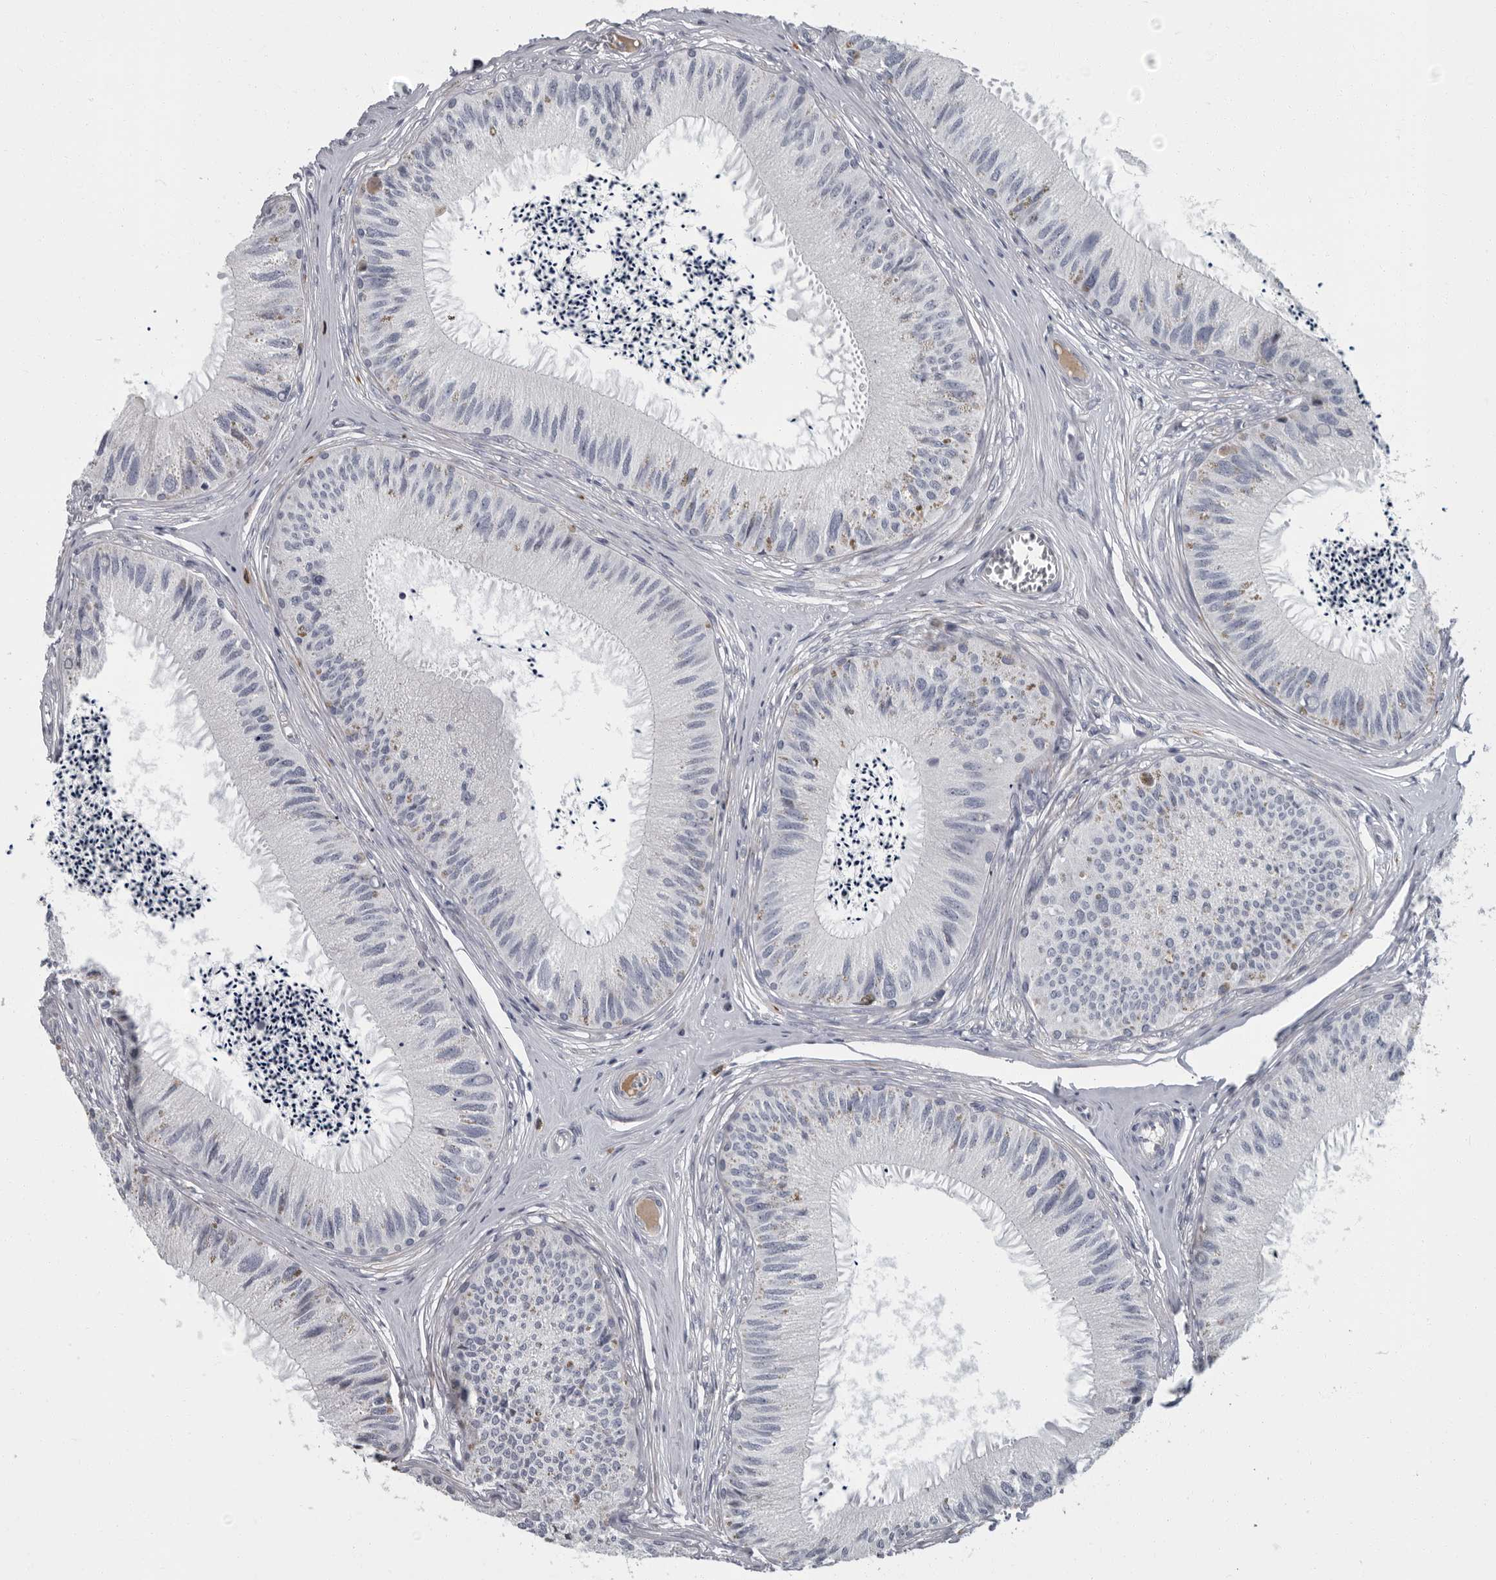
{"staining": {"intensity": "negative", "quantity": "none", "location": "none"}, "tissue": "epididymis", "cell_type": "Glandular cells", "image_type": "normal", "snomed": [{"axis": "morphology", "description": "Normal tissue, NOS"}, {"axis": "topography", "description": "Epididymis"}], "caption": "Photomicrograph shows no significant protein positivity in glandular cells of normal epididymis. The staining was performed using DAB (3,3'-diaminobenzidine) to visualize the protein expression in brown, while the nuclei were stained in blue with hematoxylin (Magnification: 20x).", "gene": "SLC25A39", "patient": {"sex": "male", "age": 79}}